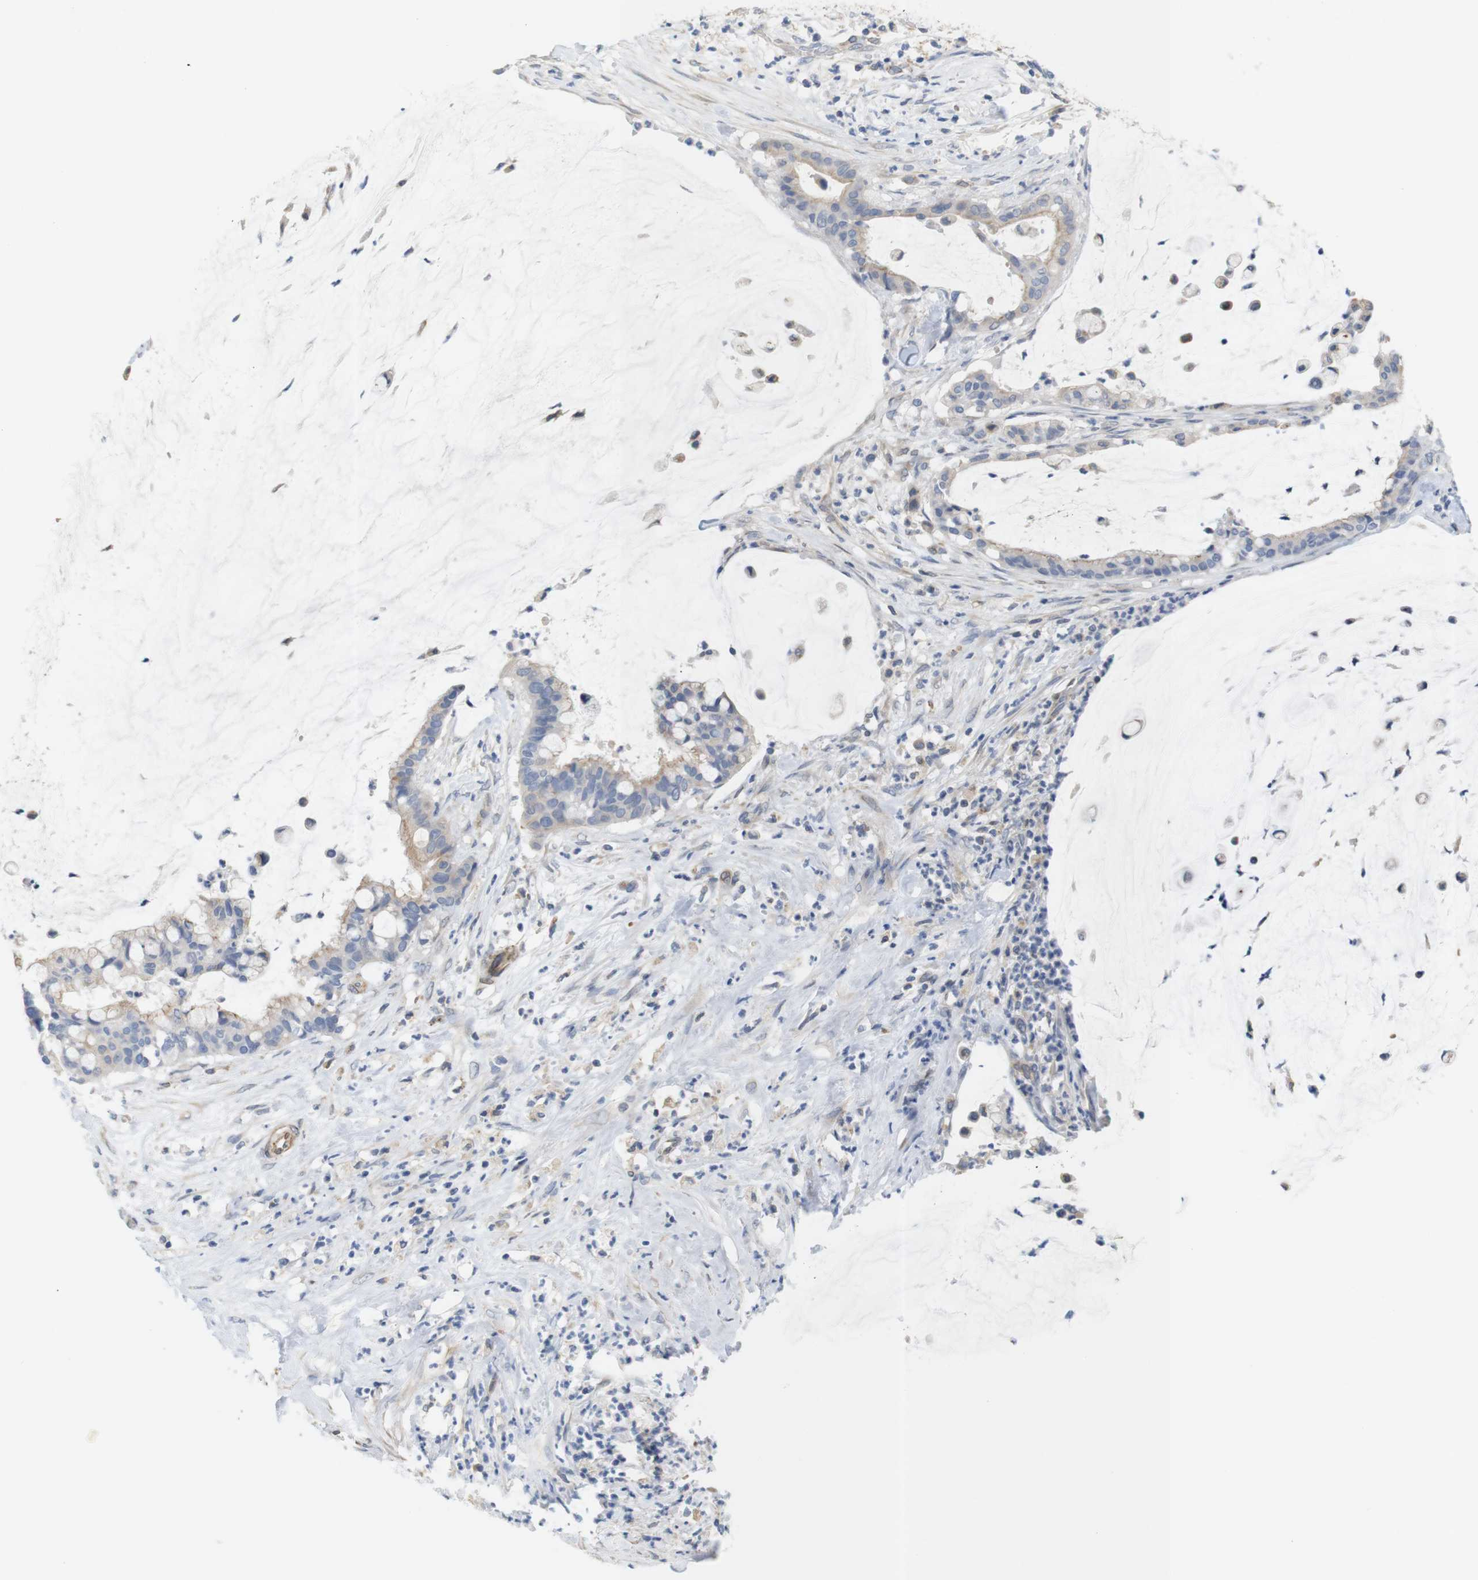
{"staining": {"intensity": "weak", "quantity": "<25%", "location": "cytoplasmic/membranous"}, "tissue": "pancreatic cancer", "cell_type": "Tumor cells", "image_type": "cancer", "snomed": [{"axis": "morphology", "description": "Adenocarcinoma, NOS"}, {"axis": "topography", "description": "Pancreas"}], "caption": "Tumor cells show no significant expression in pancreatic adenocarcinoma.", "gene": "ITPR1", "patient": {"sex": "male", "age": 41}}